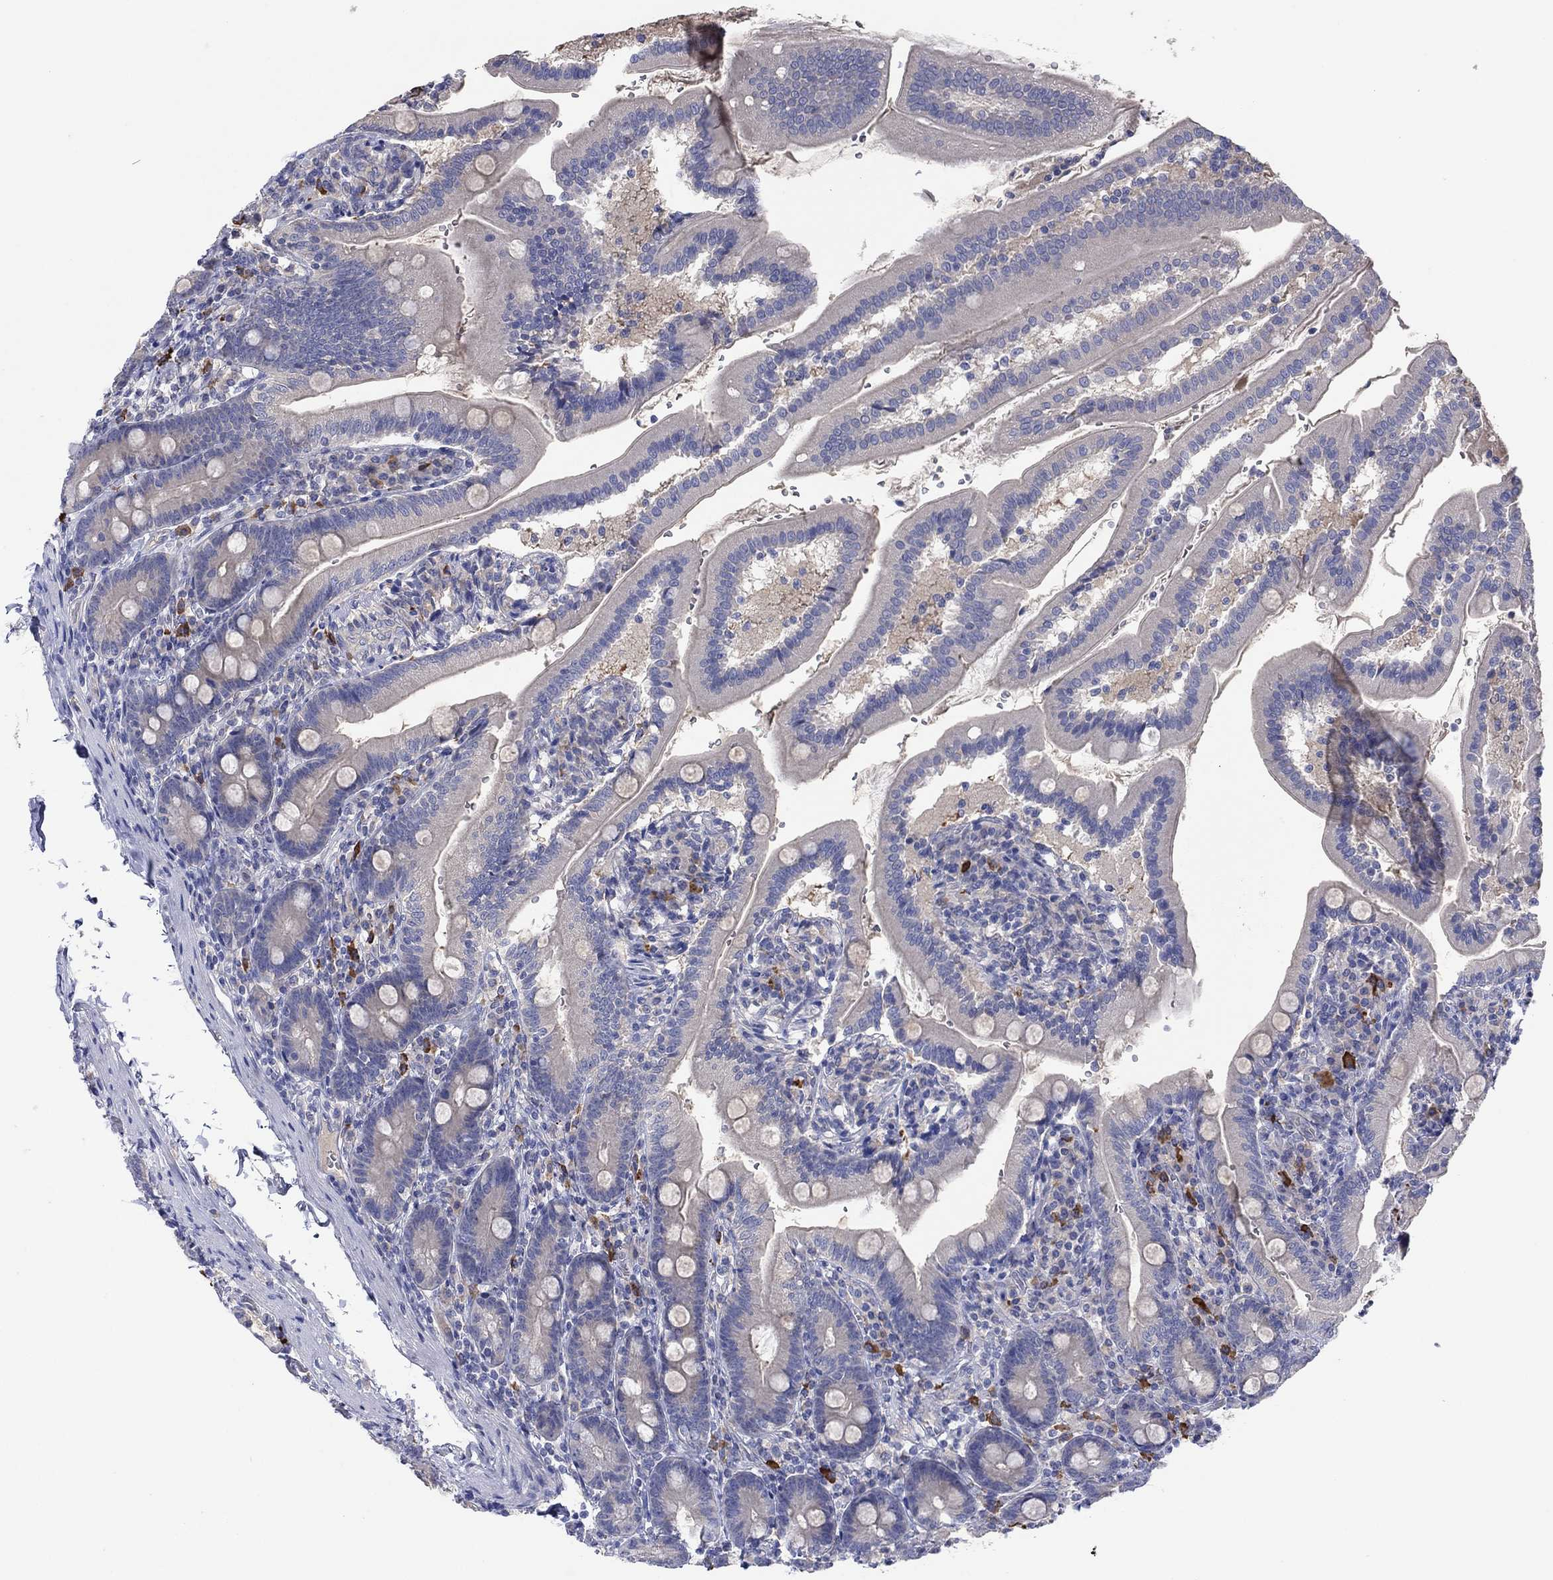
{"staining": {"intensity": "negative", "quantity": "none", "location": "none"}, "tissue": "duodenum", "cell_type": "Glandular cells", "image_type": "normal", "snomed": [{"axis": "morphology", "description": "Normal tissue, NOS"}, {"axis": "topography", "description": "Duodenum"}], "caption": "Immunohistochemistry (IHC) histopathology image of benign human duodenum stained for a protein (brown), which shows no expression in glandular cells.", "gene": "PLCL2", "patient": {"sex": "female", "age": 67}}